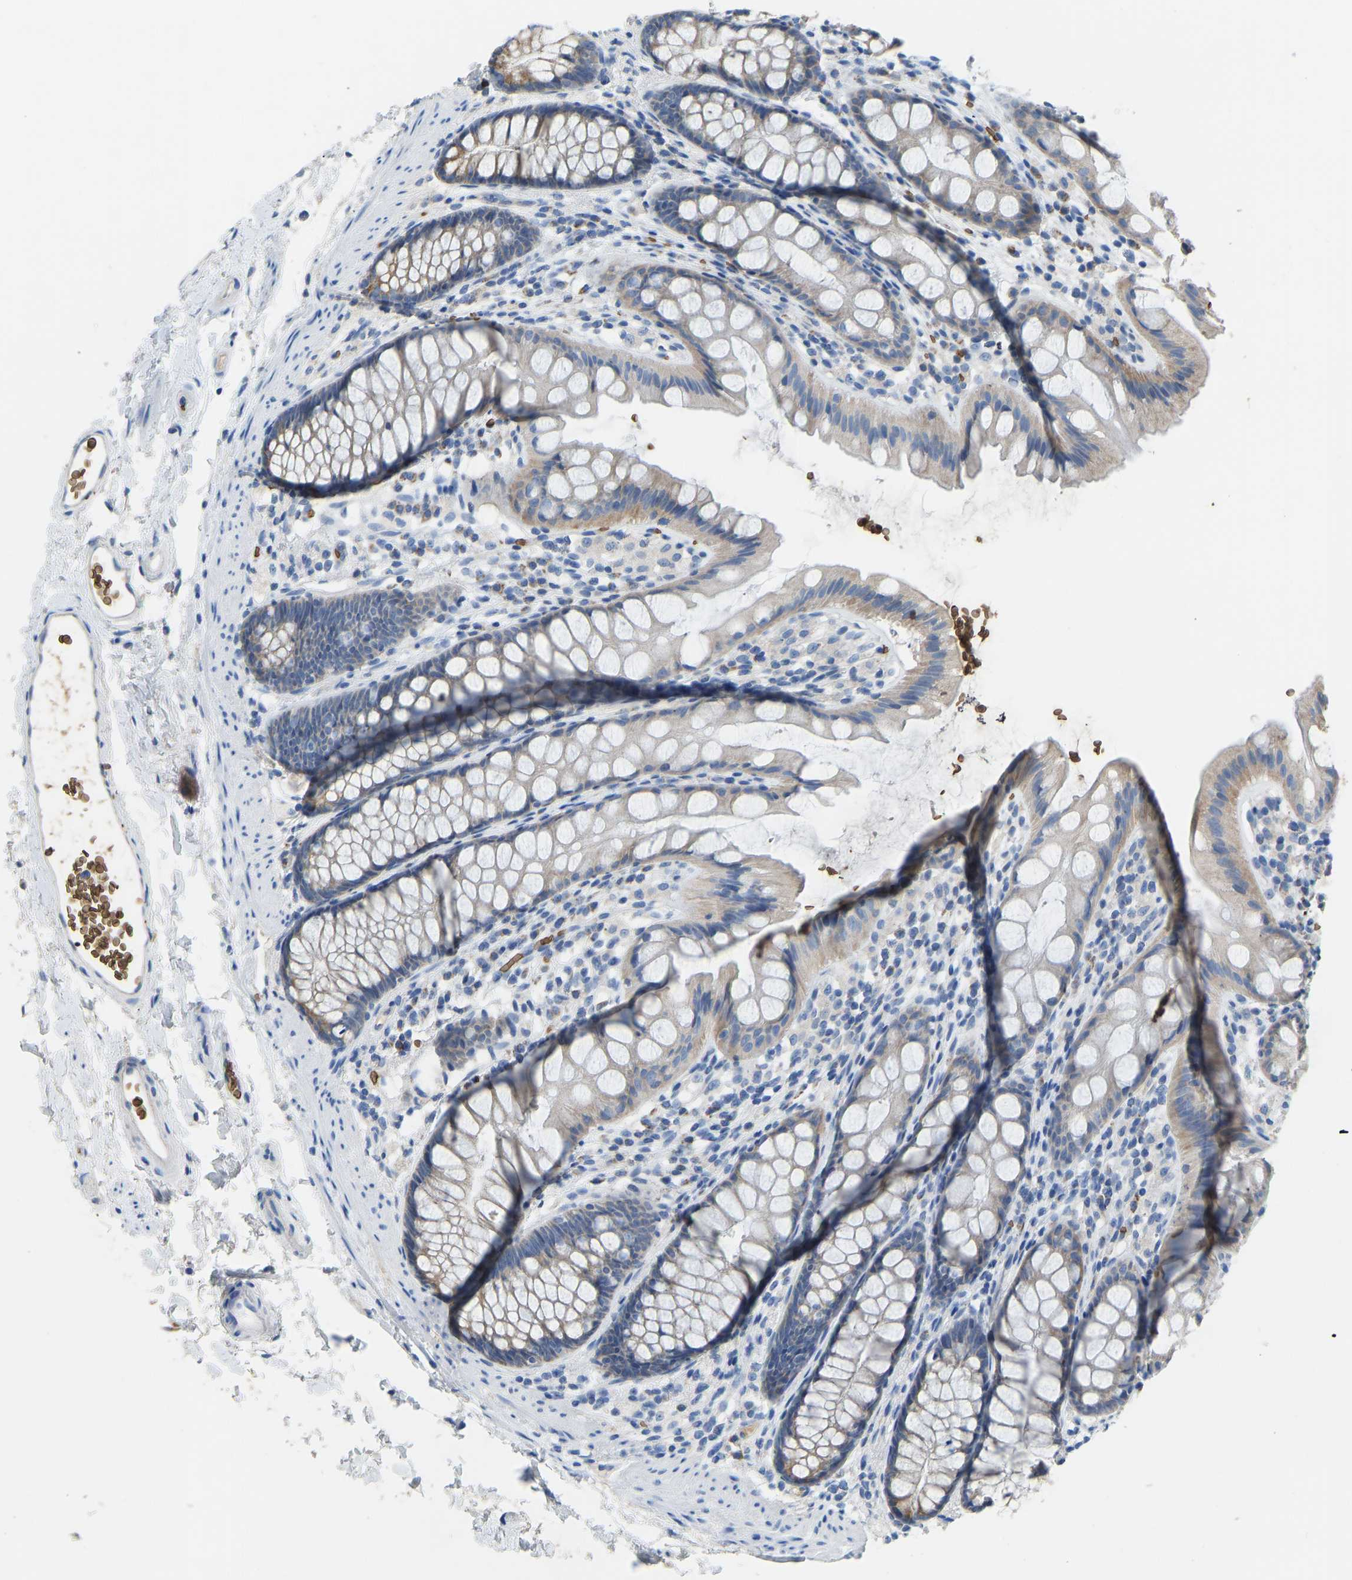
{"staining": {"intensity": "moderate", "quantity": "<25%", "location": "cytoplasmic/membranous"}, "tissue": "rectum", "cell_type": "Glandular cells", "image_type": "normal", "snomed": [{"axis": "morphology", "description": "Normal tissue, NOS"}, {"axis": "topography", "description": "Rectum"}], "caption": "Immunohistochemistry (DAB (3,3'-diaminobenzidine)) staining of unremarkable human rectum displays moderate cytoplasmic/membranous protein positivity in approximately <25% of glandular cells.", "gene": "PIGS", "patient": {"sex": "female", "age": 65}}